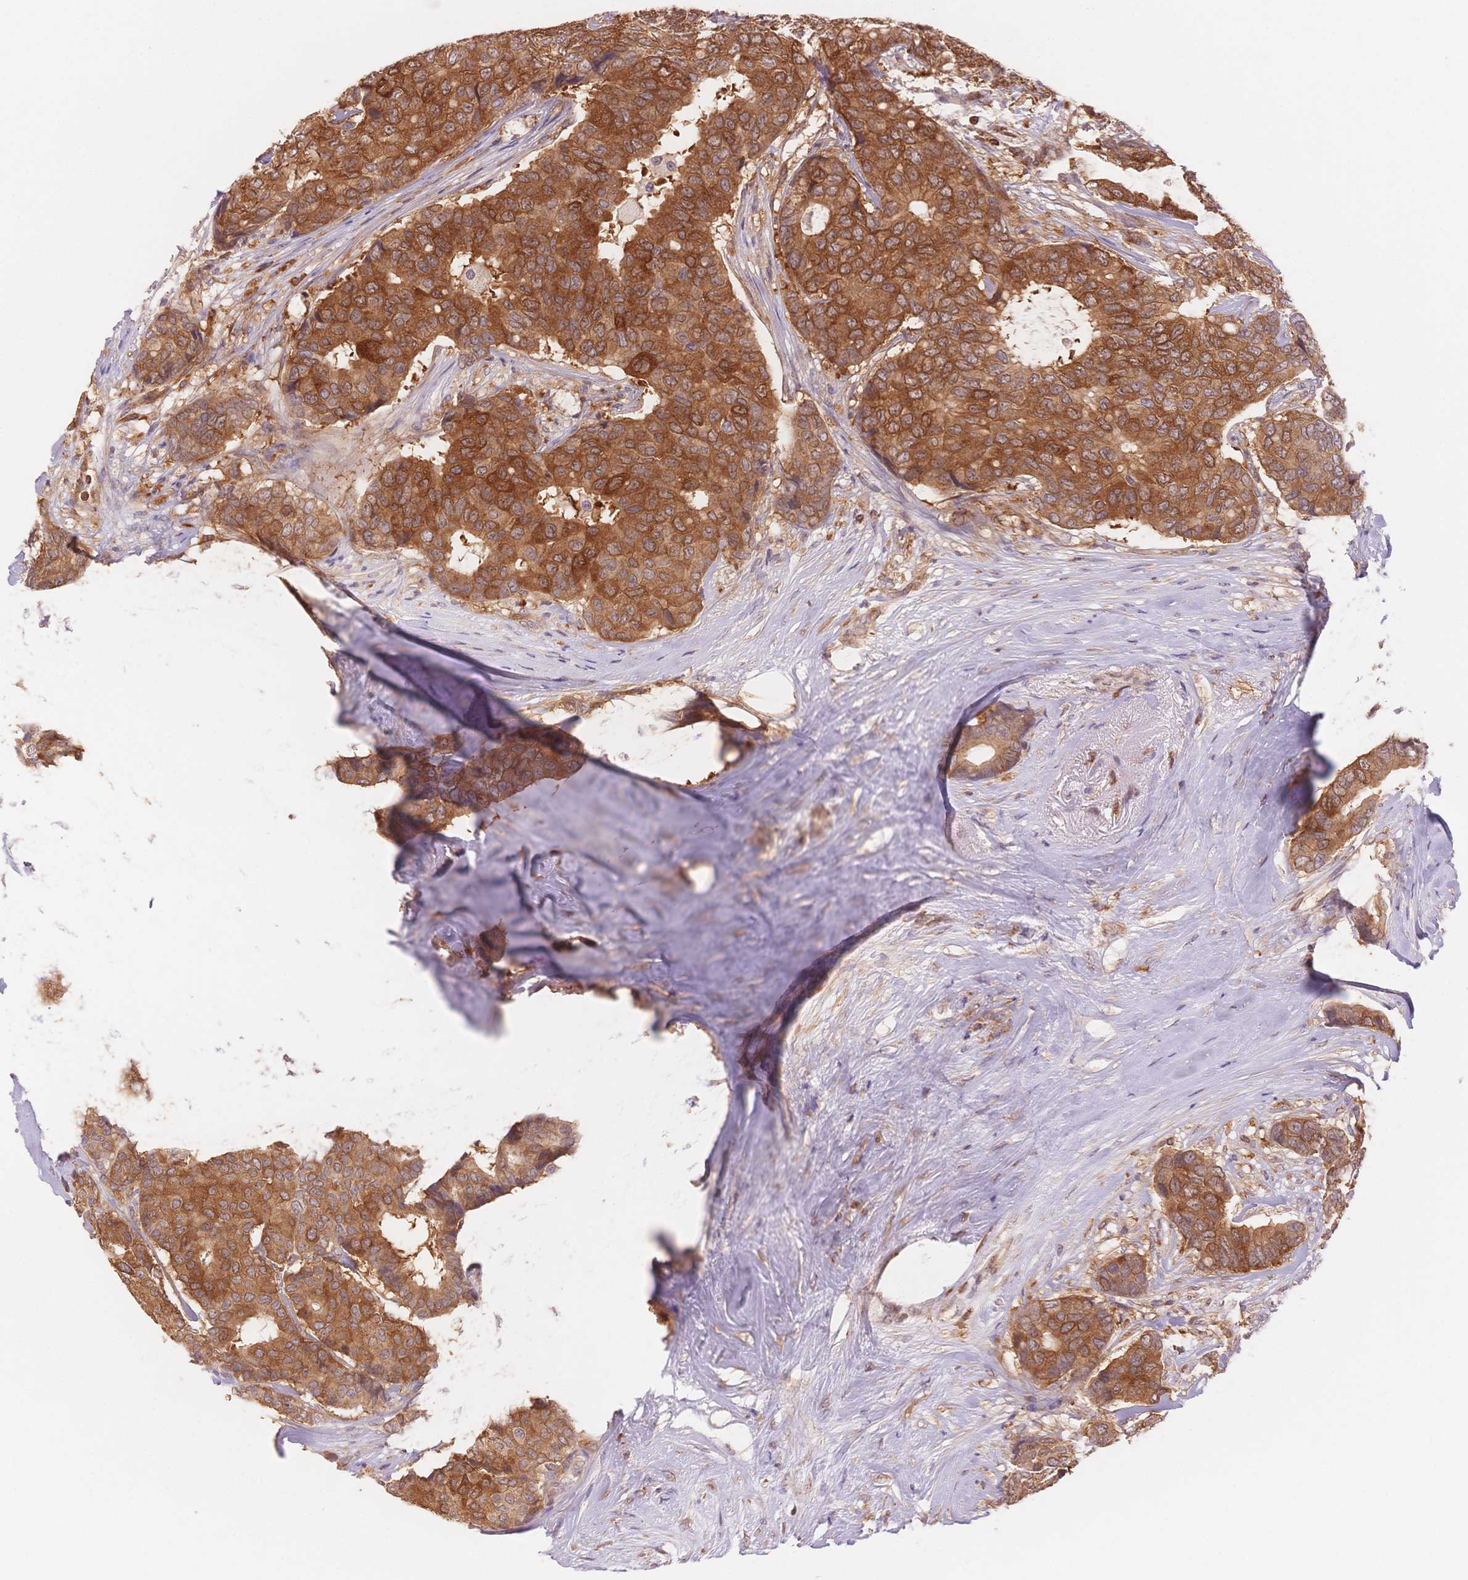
{"staining": {"intensity": "strong", "quantity": ">75%", "location": "cytoplasmic/membranous"}, "tissue": "breast cancer", "cell_type": "Tumor cells", "image_type": "cancer", "snomed": [{"axis": "morphology", "description": "Duct carcinoma"}, {"axis": "topography", "description": "Breast"}], "caption": "Strong cytoplasmic/membranous positivity is appreciated in about >75% of tumor cells in breast invasive ductal carcinoma.", "gene": "STK39", "patient": {"sex": "female", "age": 75}}